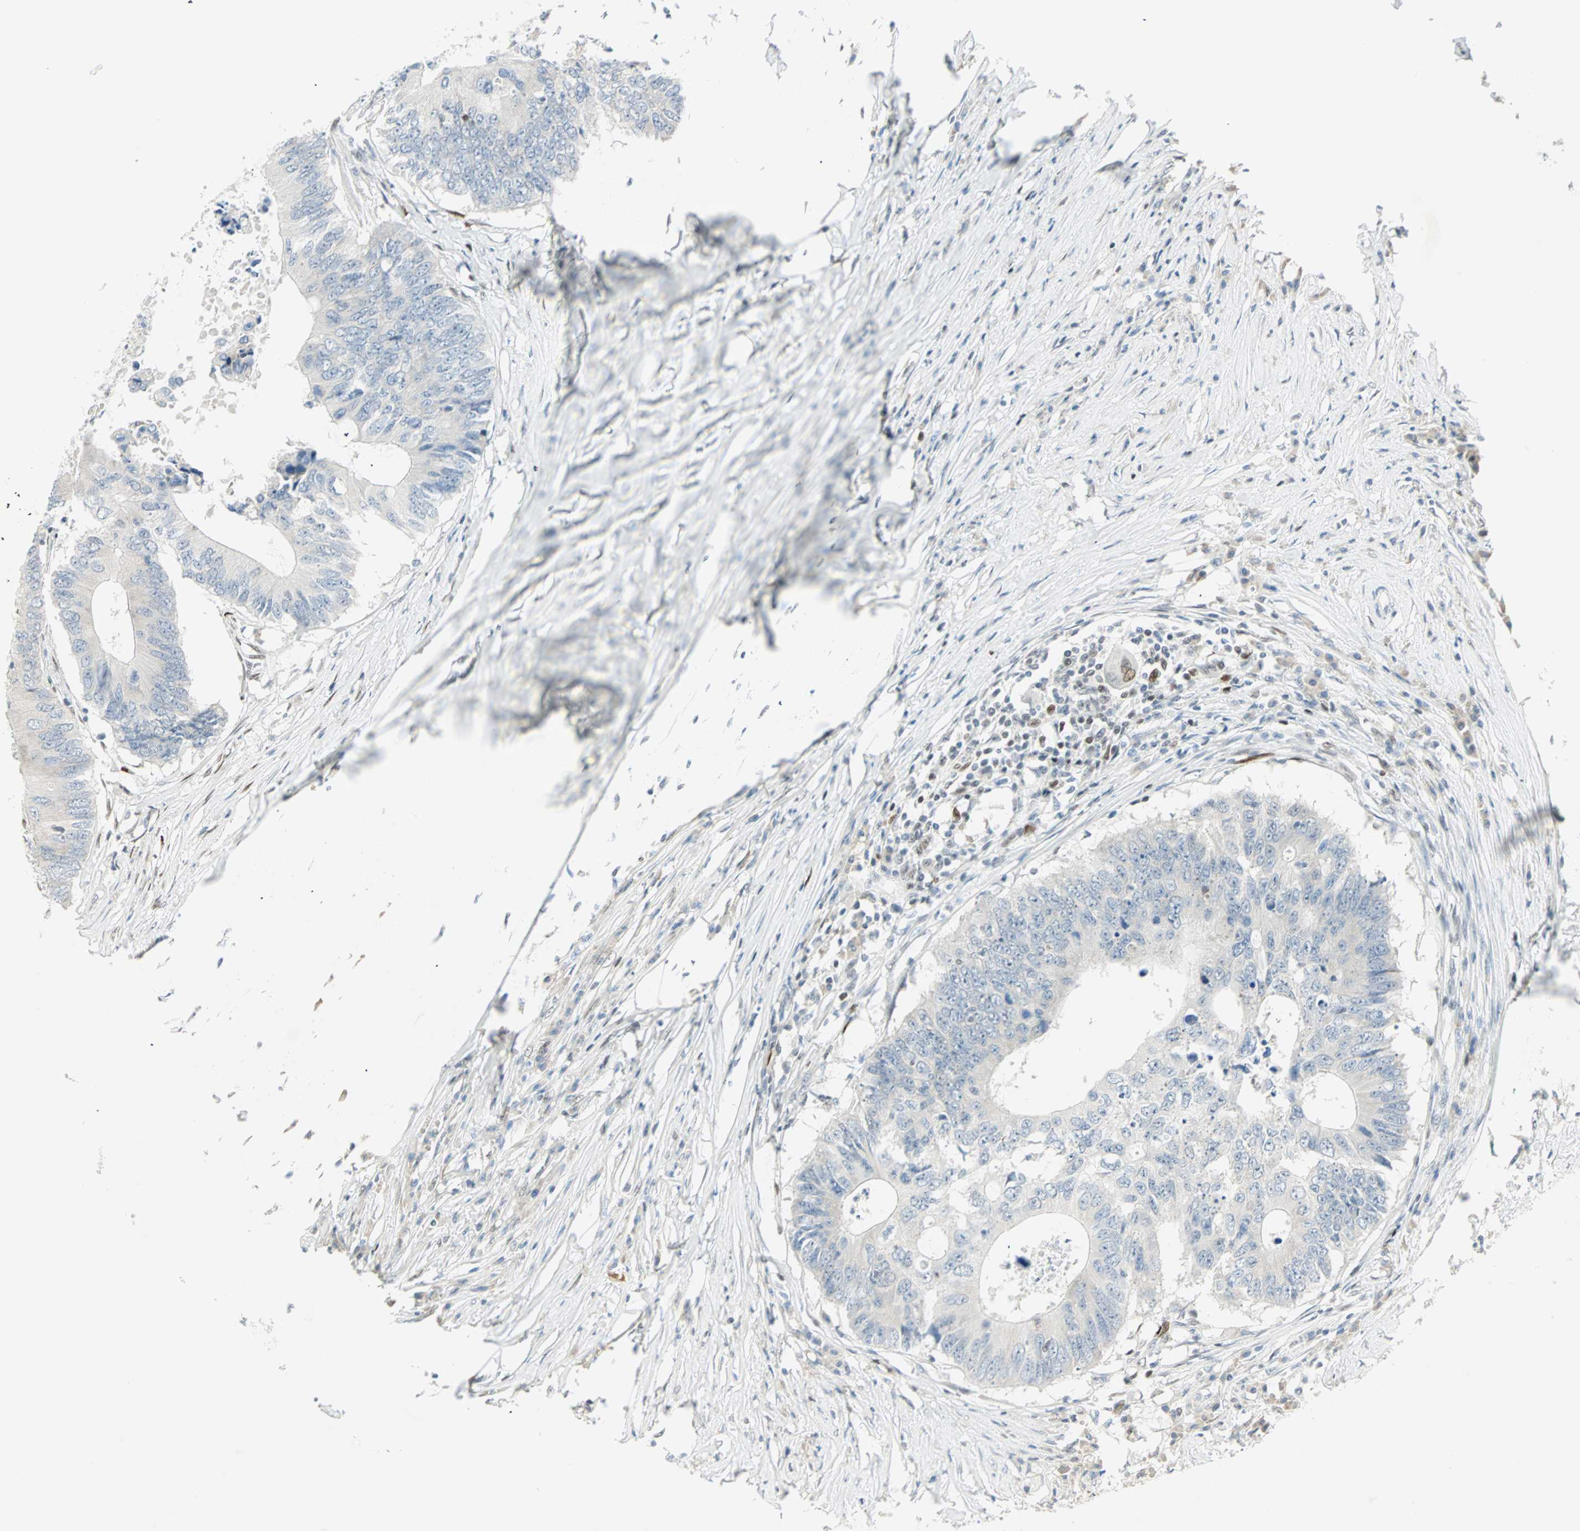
{"staining": {"intensity": "weak", "quantity": "<25%", "location": "cytoplasmic/membranous"}, "tissue": "colorectal cancer", "cell_type": "Tumor cells", "image_type": "cancer", "snomed": [{"axis": "morphology", "description": "Adenocarcinoma, NOS"}, {"axis": "topography", "description": "Colon"}], "caption": "Tumor cells are negative for protein expression in human colorectal cancer. (DAB (3,3'-diaminobenzidine) immunohistochemistry with hematoxylin counter stain).", "gene": "MSX2", "patient": {"sex": "male", "age": 71}}